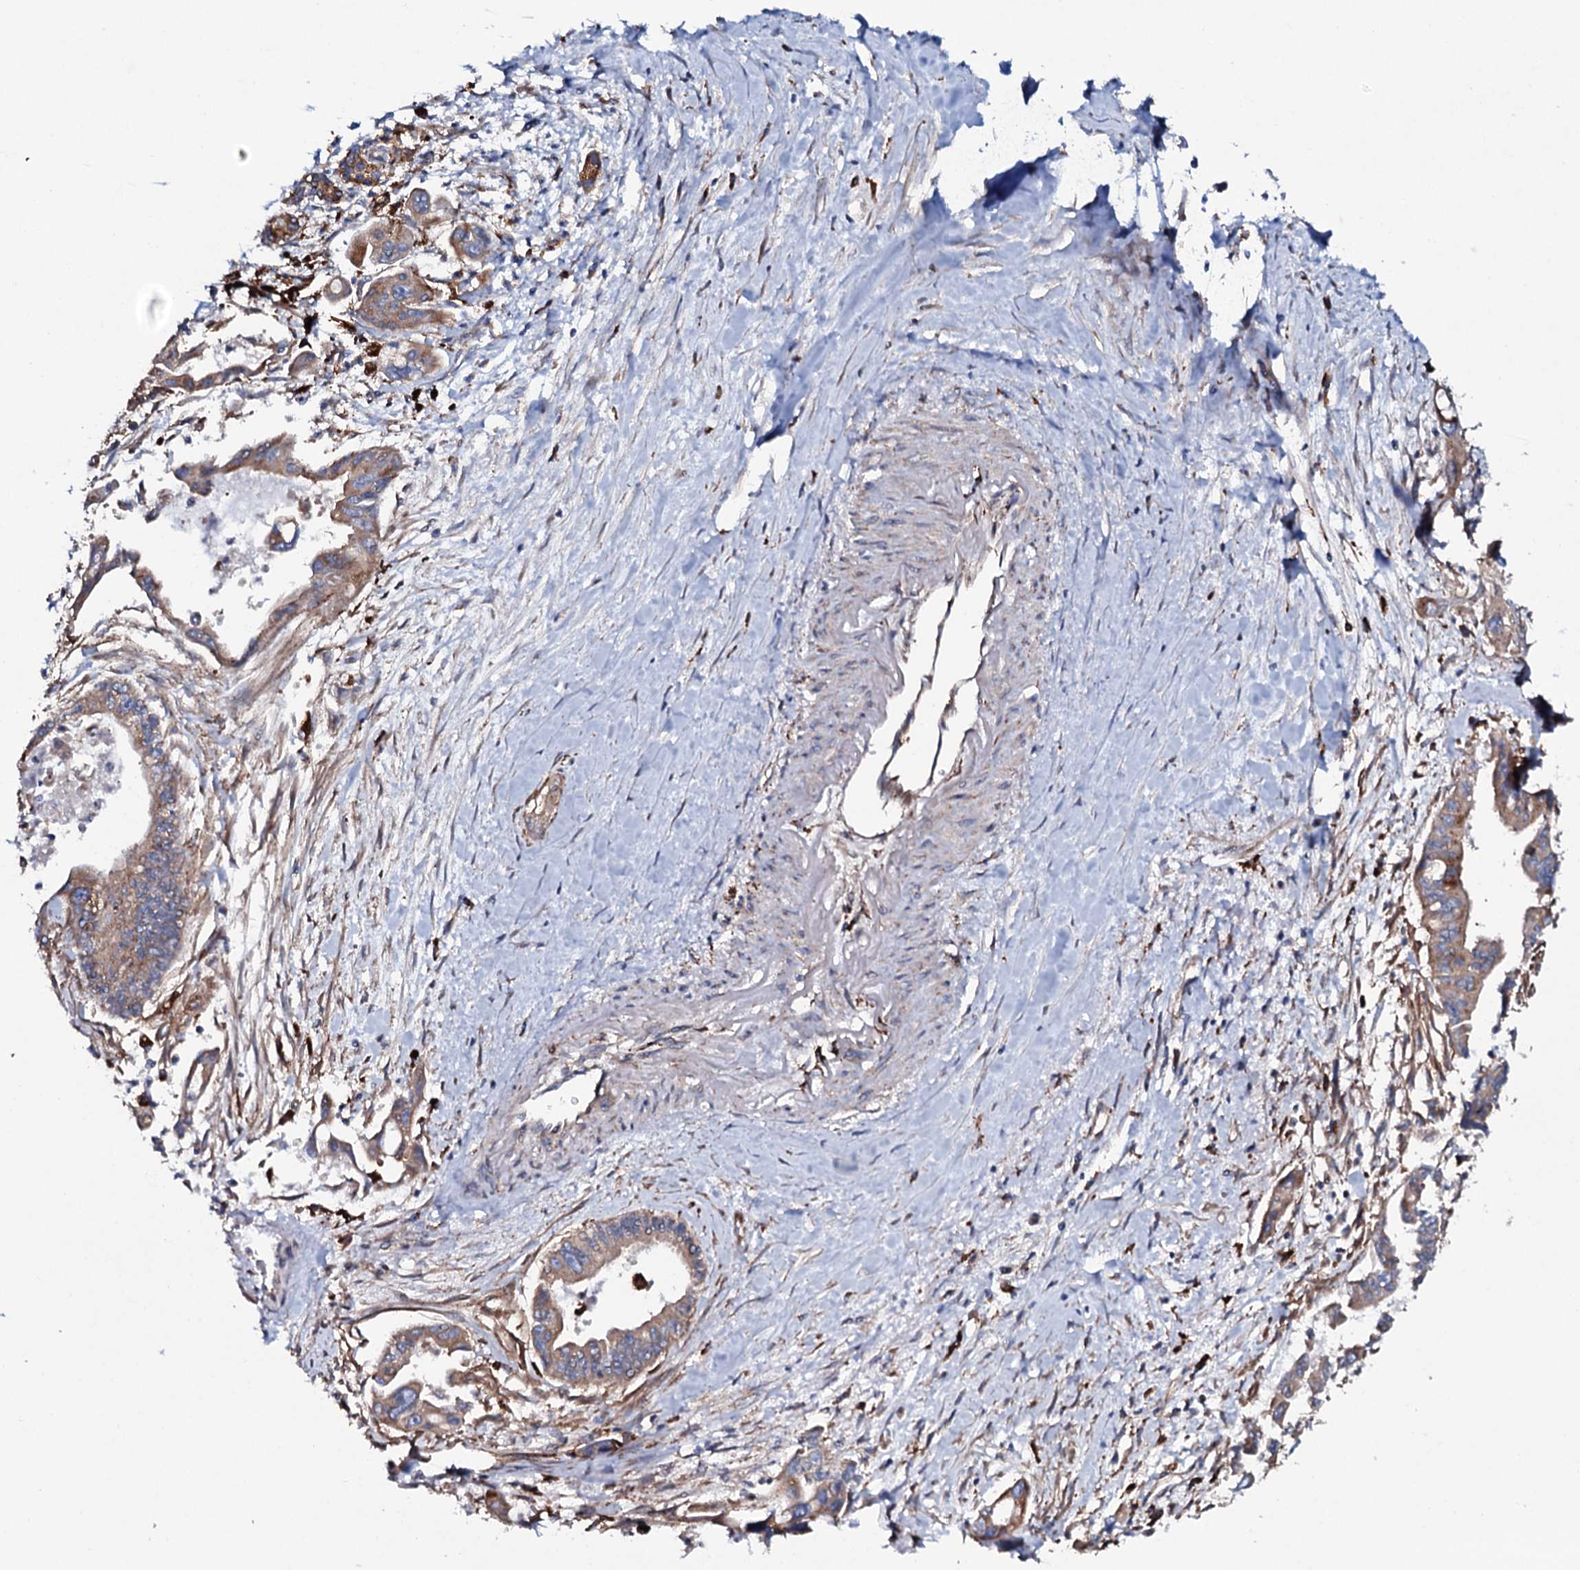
{"staining": {"intensity": "moderate", "quantity": ">75%", "location": "cytoplasmic/membranous"}, "tissue": "pancreatic cancer", "cell_type": "Tumor cells", "image_type": "cancer", "snomed": [{"axis": "morphology", "description": "Adenocarcinoma, NOS"}, {"axis": "topography", "description": "Pancreas"}], "caption": "An image showing moderate cytoplasmic/membranous expression in approximately >75% of tumor cells in pancreatic adenocarcinoma, as visualized by brown immunohistochemical staining.", "gene": "P2RX4", "patient": {"sex": "male", "age": 70}}